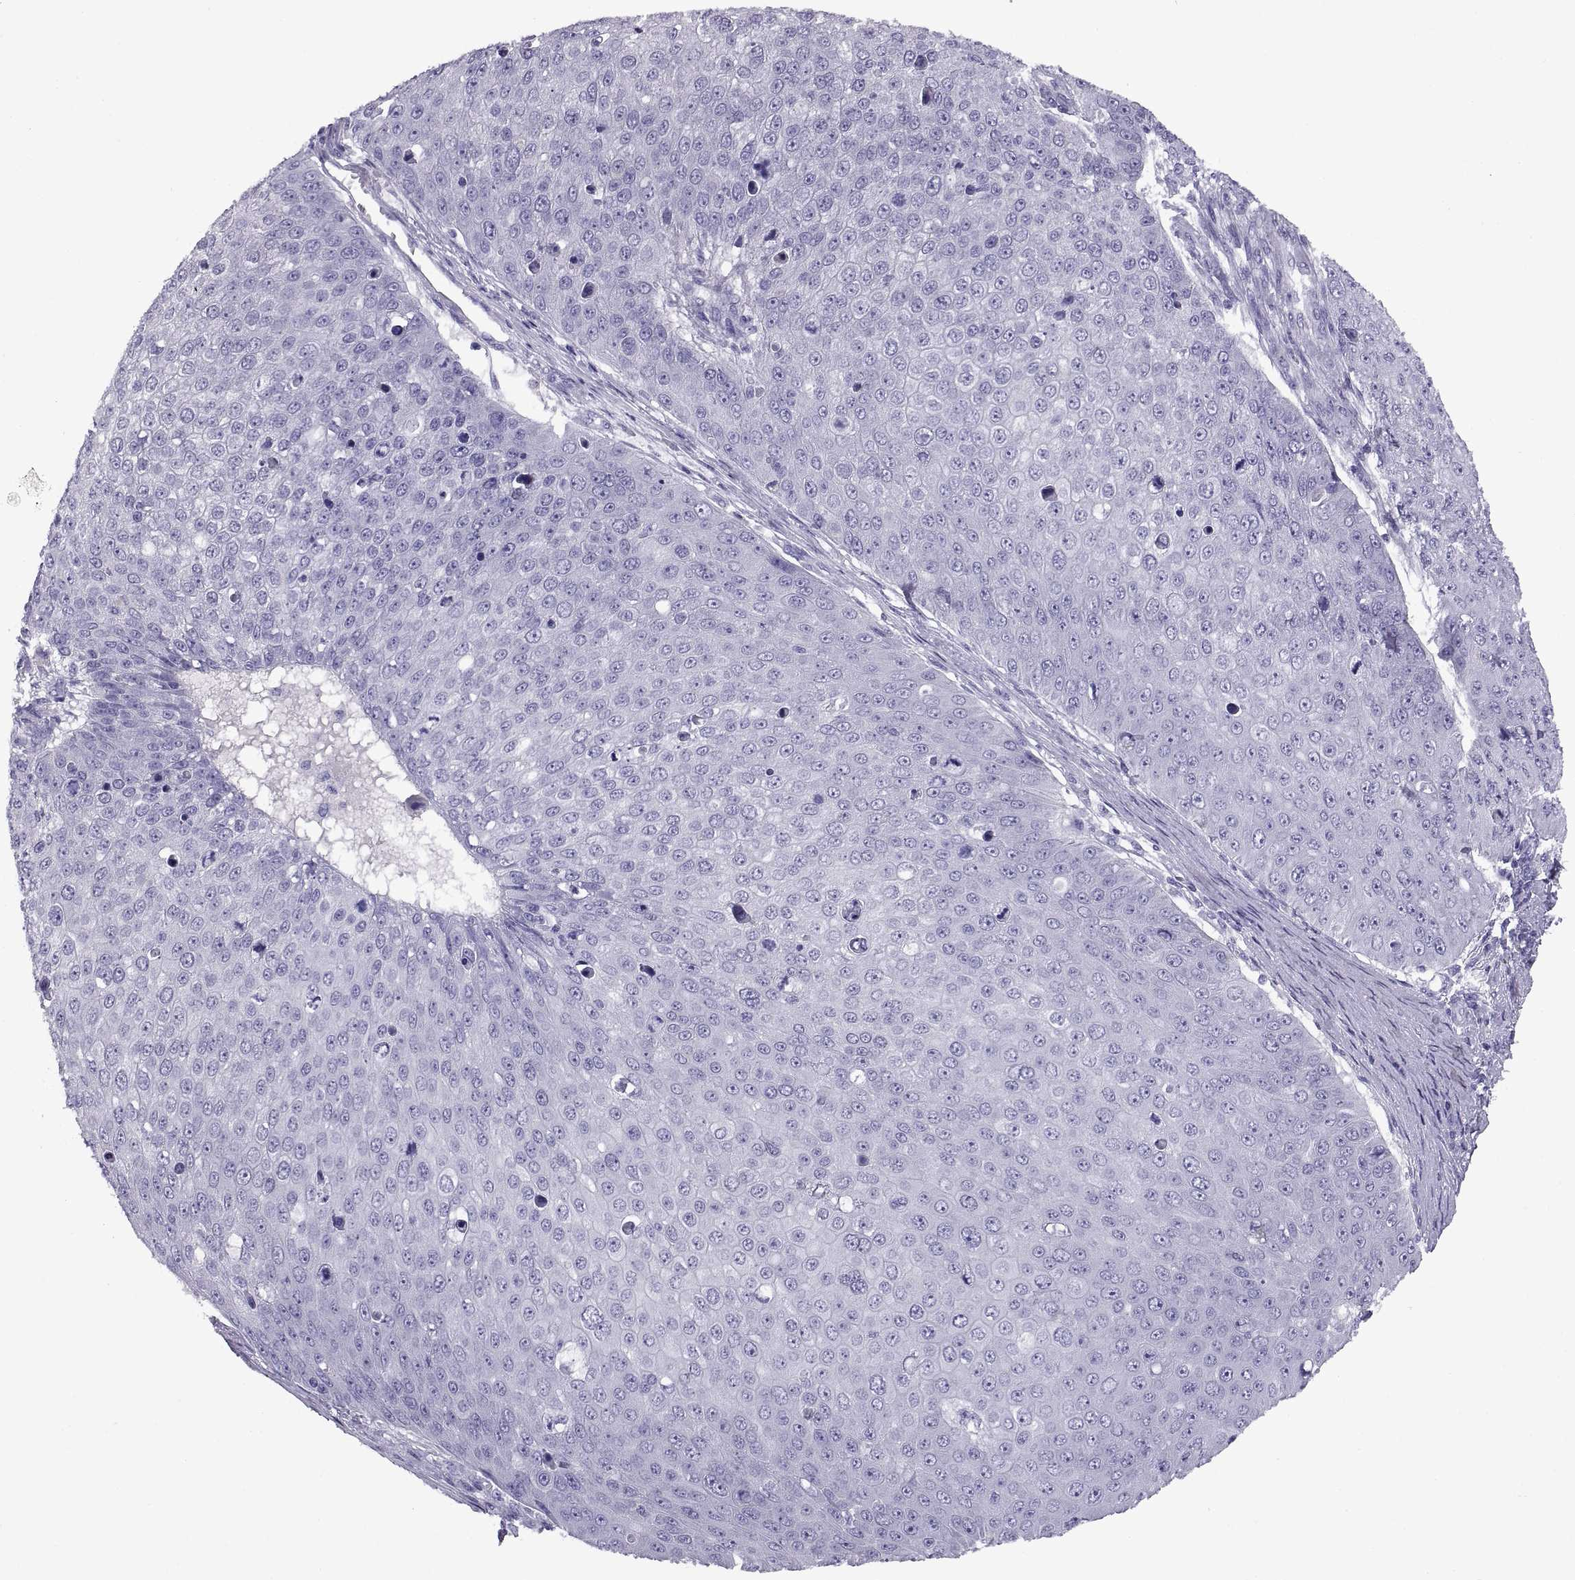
{"staining": {"intensity": "negative", "quantity": "none", "location": "none"}, "tissue": "skin cancer", "cell_type": "Tumor cells", "image_type": "cancer", "snomed": [{"axis": "morphology", "description": "Squamous cell carcinoma, NOS"}, {"axis": "topography", "description": "Skin"}], "caption": "Human skin cancer stained for a protein using immunohistochemistry (IHC) displays no staining in tumor cells.", "gene": "RGS20", "patient": {"sex": "male", "age": 71}}